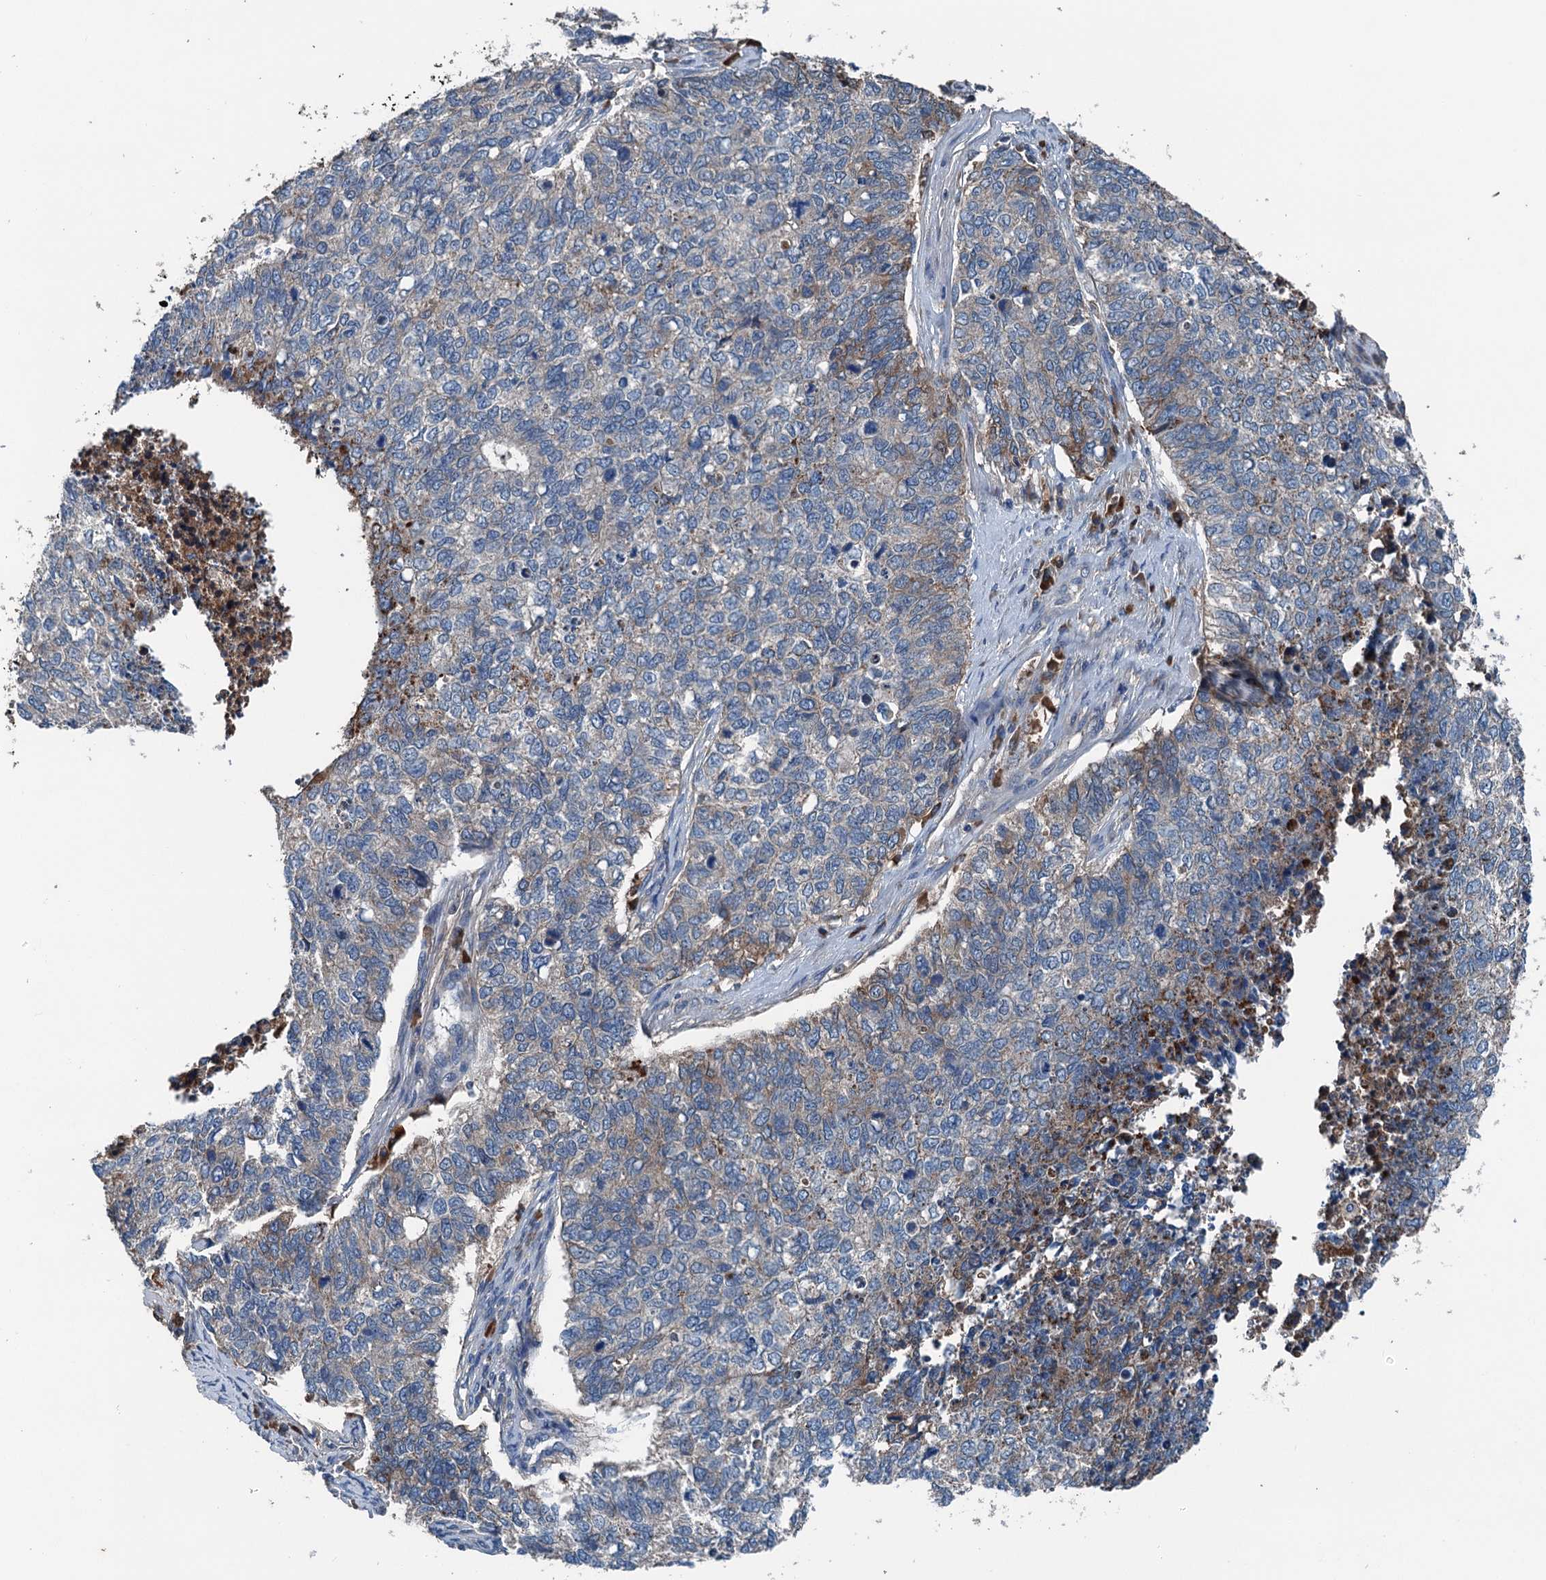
{"staining": {"intensity": "weak", "quantity": "<25%", "location": "cytoplasmic/membranous"}, "tissue": "cervical cancer", "cell_type": "Tumor cells", "image_type": "cancer", "snomed": [{"axis": "morphology", "description": "Squamous cell carcinoma, NOS"}, {"axis": "topography", "description": "Cervix"}], "caption": "Tumor cells show no significant staining in cervical cancer.", "gene": "PDSS1", "patient": {"sex": "female", "age": 63}}